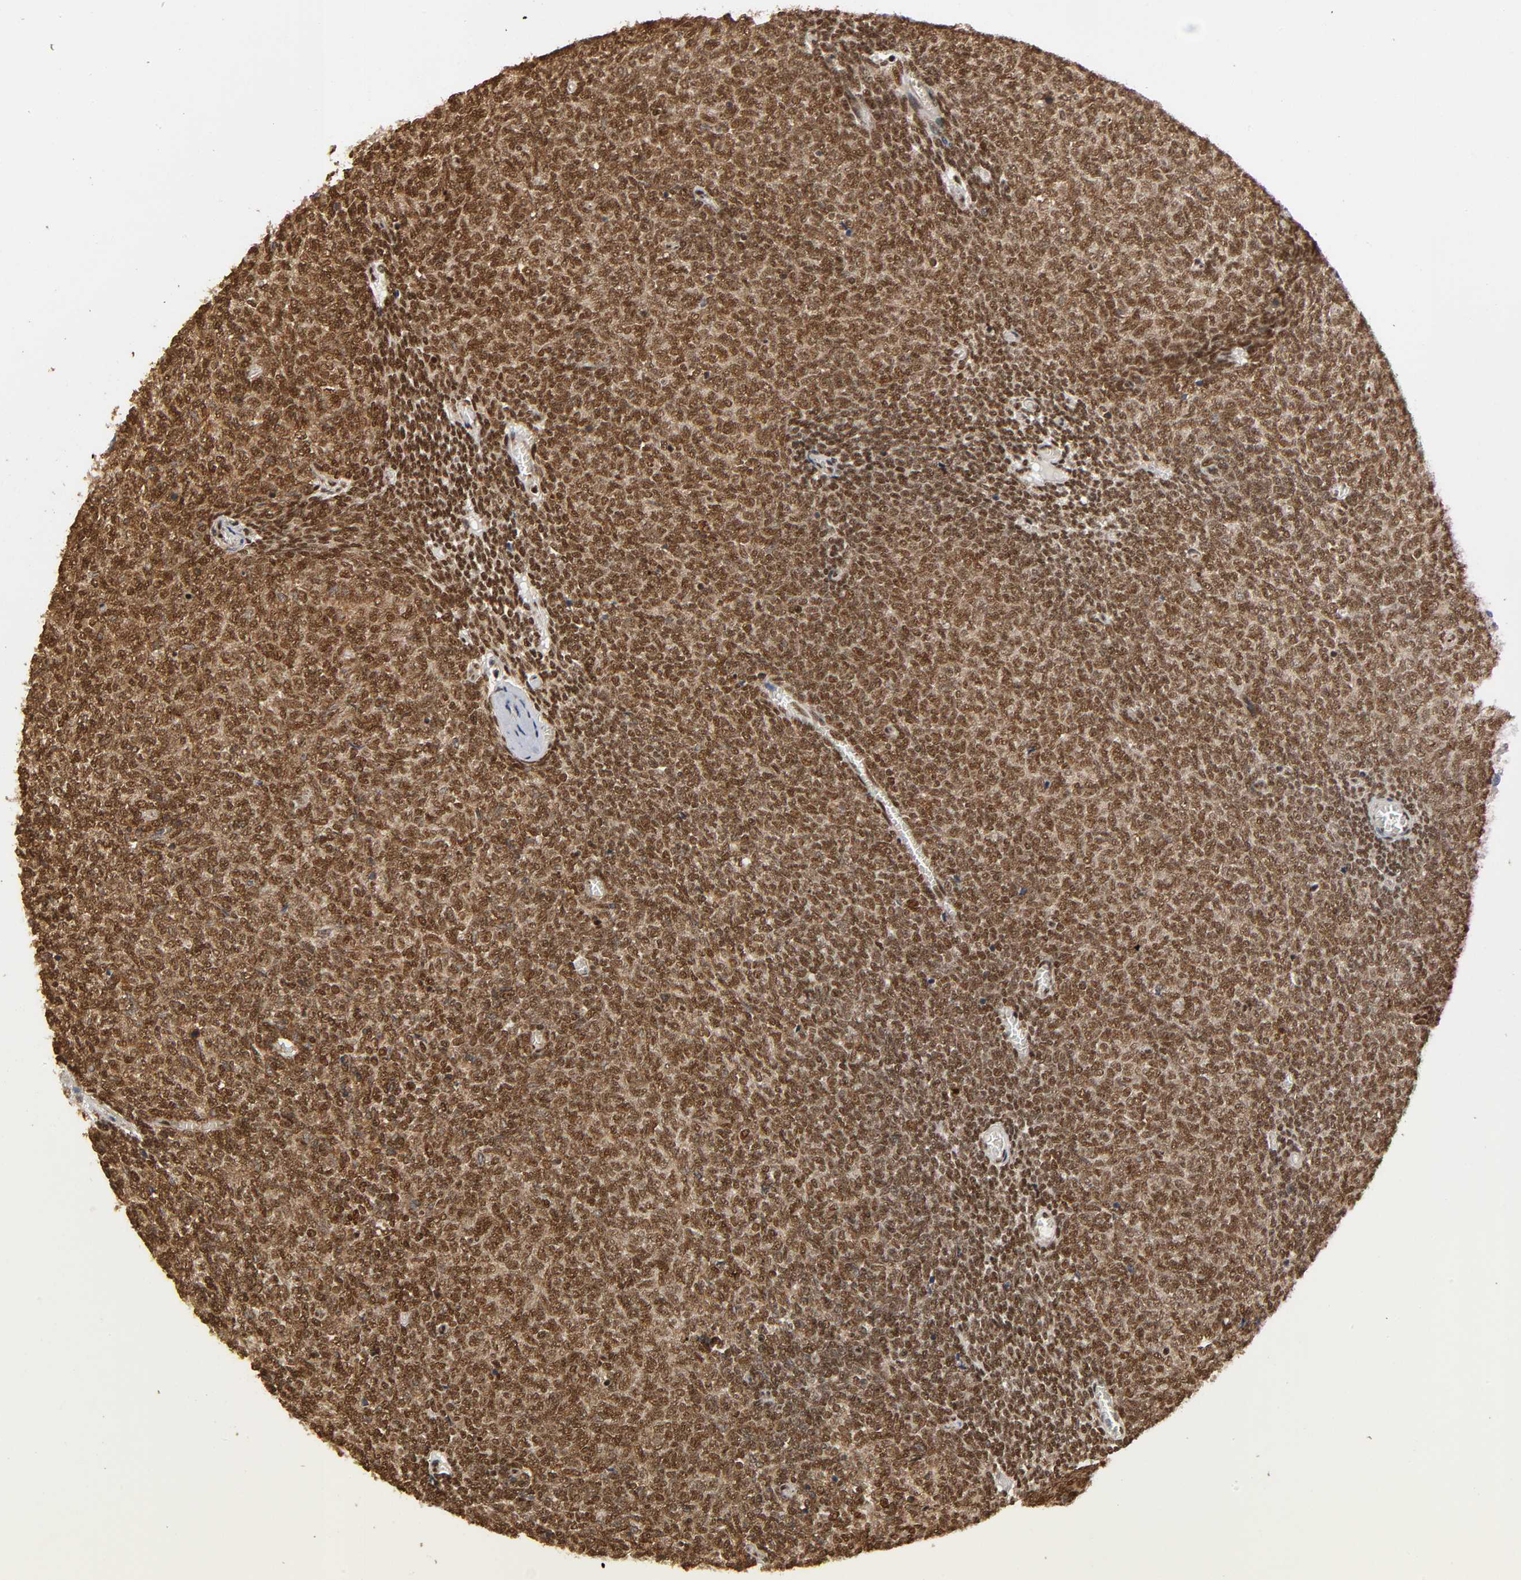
{"staining": {"intensity": "strong", "quantity": ">75%", "location": "cytoplasmic/membranous,nuclear"}, "tissue": "renal cancer", "cell_type": "Tumor cells", "image_type": "cancer", "snomed": [{"axis": "morphology", "description": "Neoplasm, malignant, NOS"}, {"axis": "topography", "description": "Kidney"}], "caption": "High-power microscopy captured an immunohistochemistry histopathology image of renal cancer, revealing strong cytoplasmic/membranous and nuclear staining in approximately >75% of tumor cells.", "gene": "RNF122", "patient": {"sex": "male", "age": 28}}